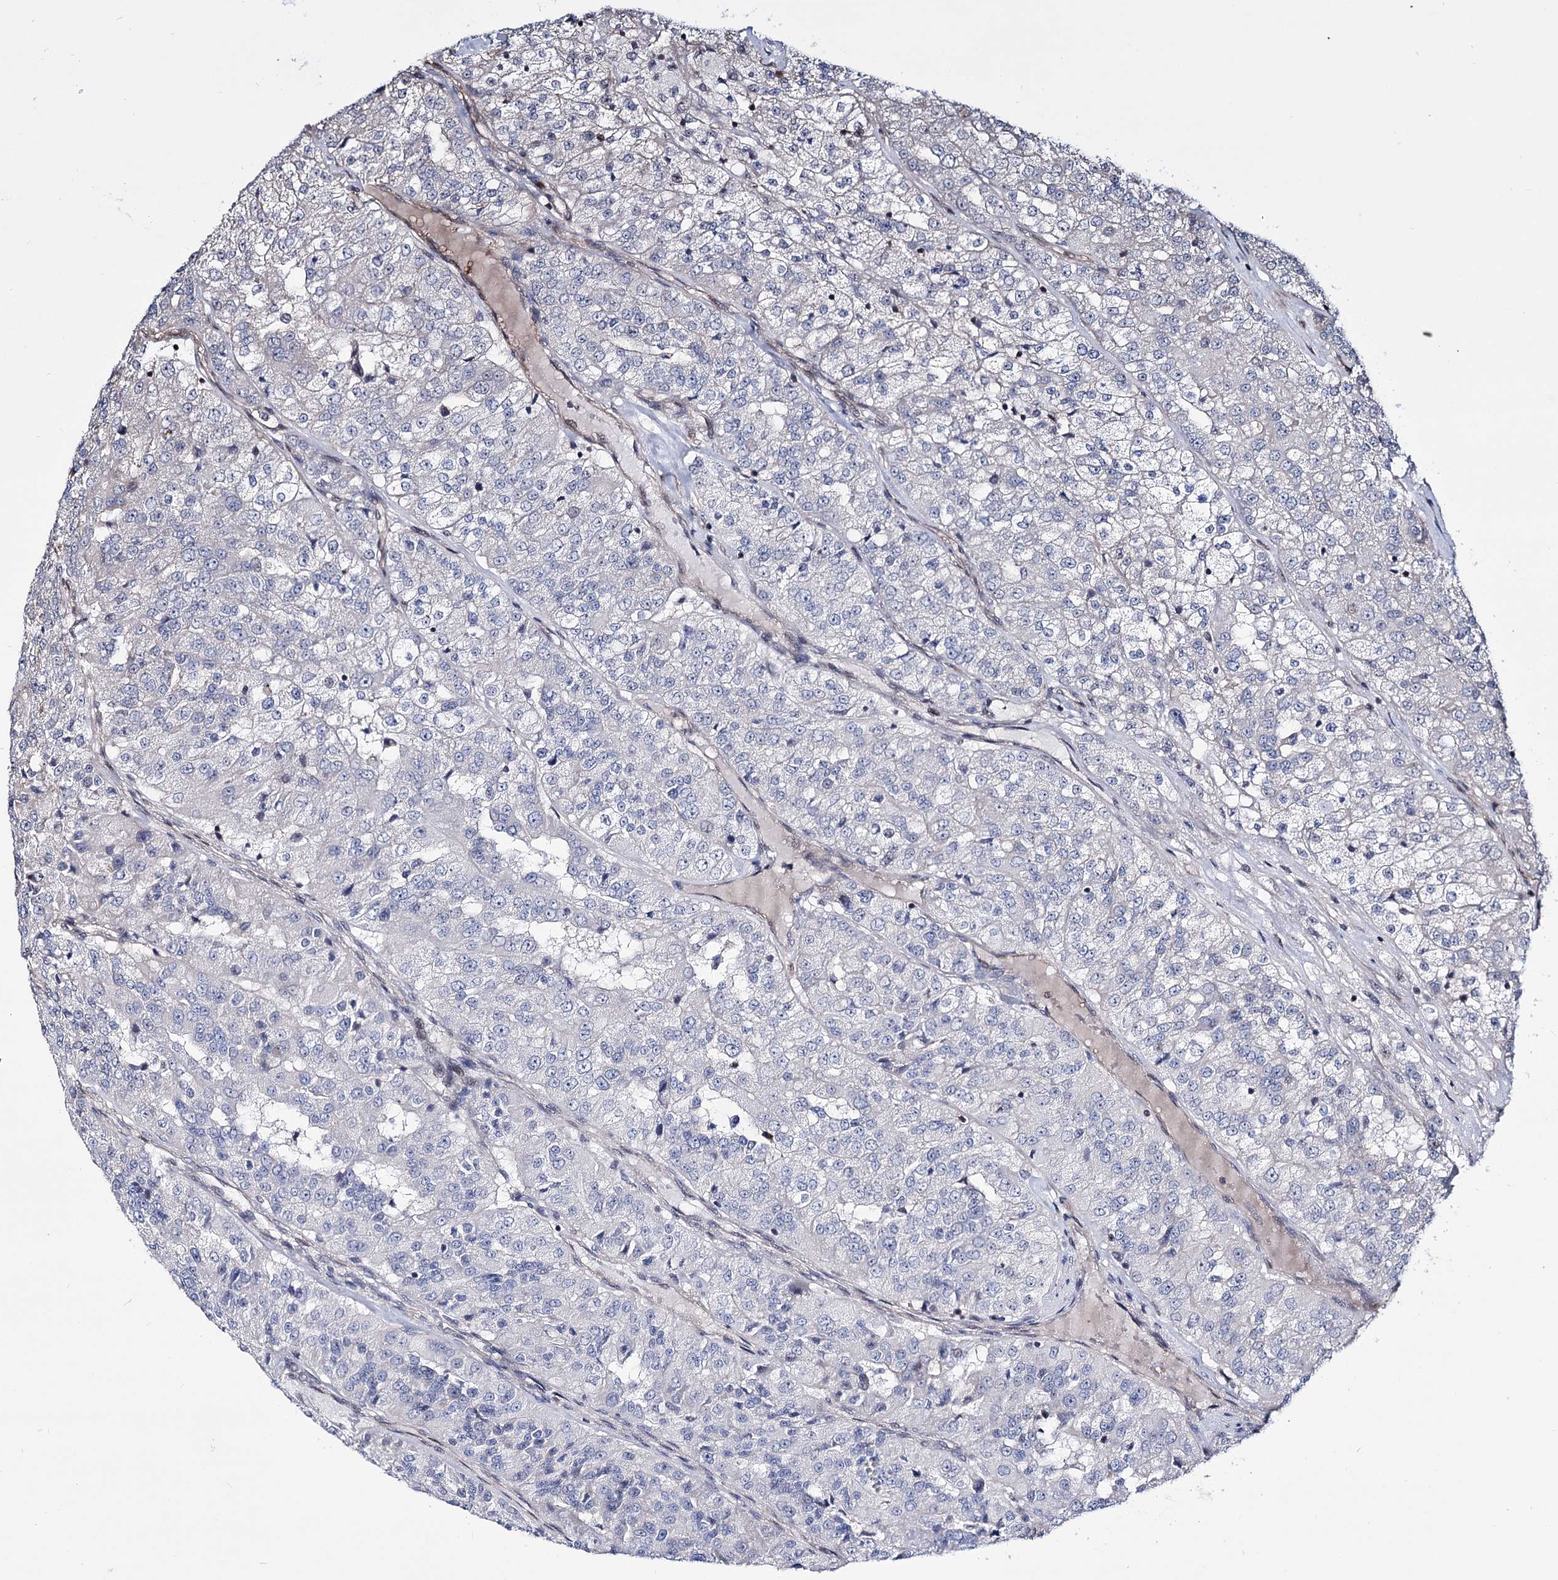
{"staining": {"intensity": "negative", "quantity": "none", "location": "none"}, "tissue": "renal cancer", "cell_type": "Tumor cells", "image_type": "cancer", "snomed": [{"axis": "morphology", "description": "Adenocarcinoma, NOS"}, {"axis": "topography", "description": "Kidney"}], "caption": "Renal cancer (adenocarcinoma) was stained to show a protein in brown. There is no significant expression in tumor cells. (Brightfield microscopy of DAB immunohistochemistry at high magnification).", "gene": "CHMP7", "patient": {"sex": "female", "age": 63}}